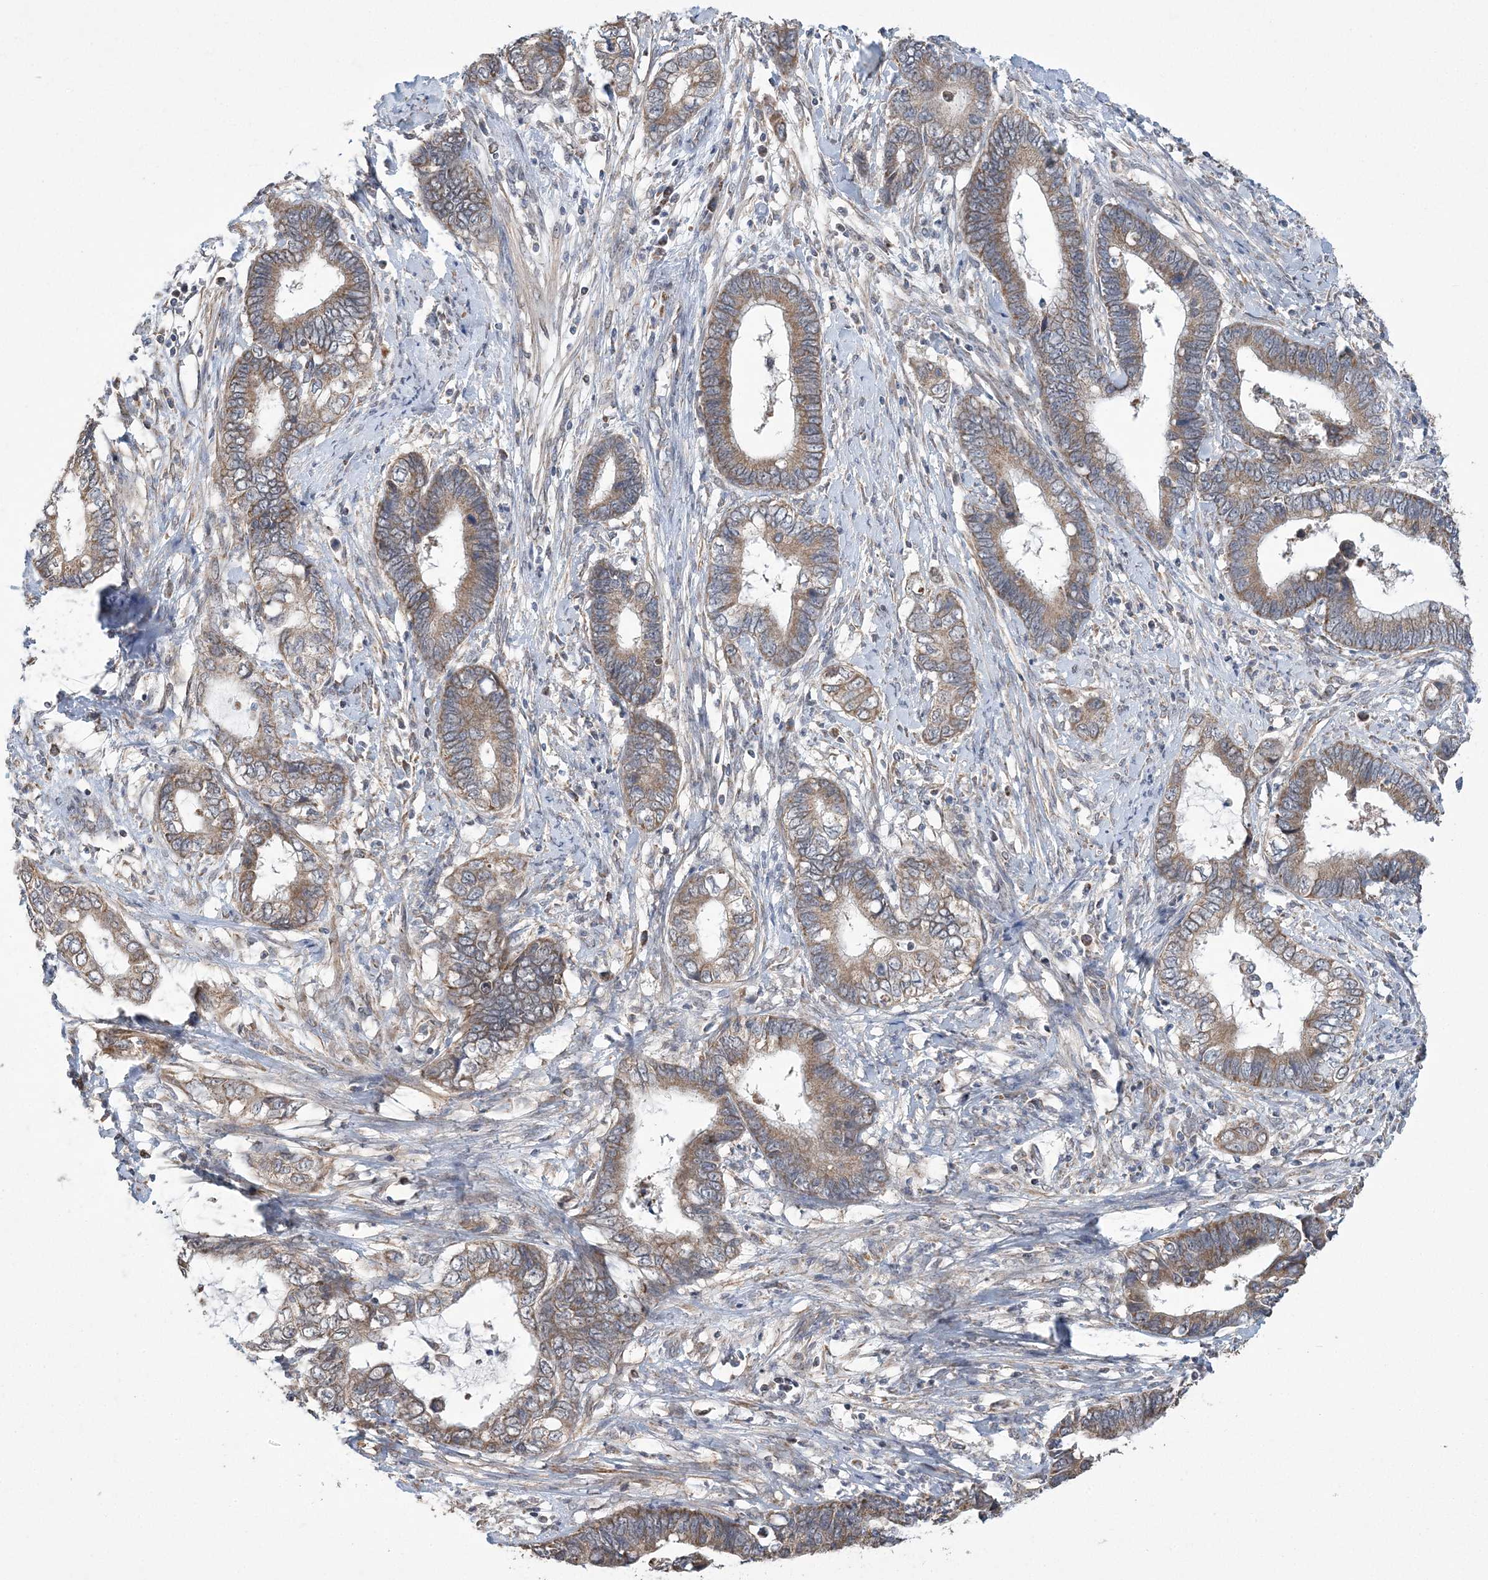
{"staining": {"intensity": "moderate", "quantity": ">75%", "location": "cytoplasmic/membranous"}, "tissue": "cervical cancer", "cell_type": "Tumor cells", "image_type": "cancer", "snomed": [{"axis": "morphology", "description": "Adenocarcinoma, NOS"}, {"axis": "topography", "description": "Cervix"}], "caption": "Protein staining of cervical cancer tissue shows moderate cytoplasmic/membranous expression in approximately >75% of tumor cells. (DAB (3,3'-diaminobenzidine) IHC with brightfield microscopy, high magnification).", "gene": "SLX9", "patient": {"sex": "female", "age": 44}}